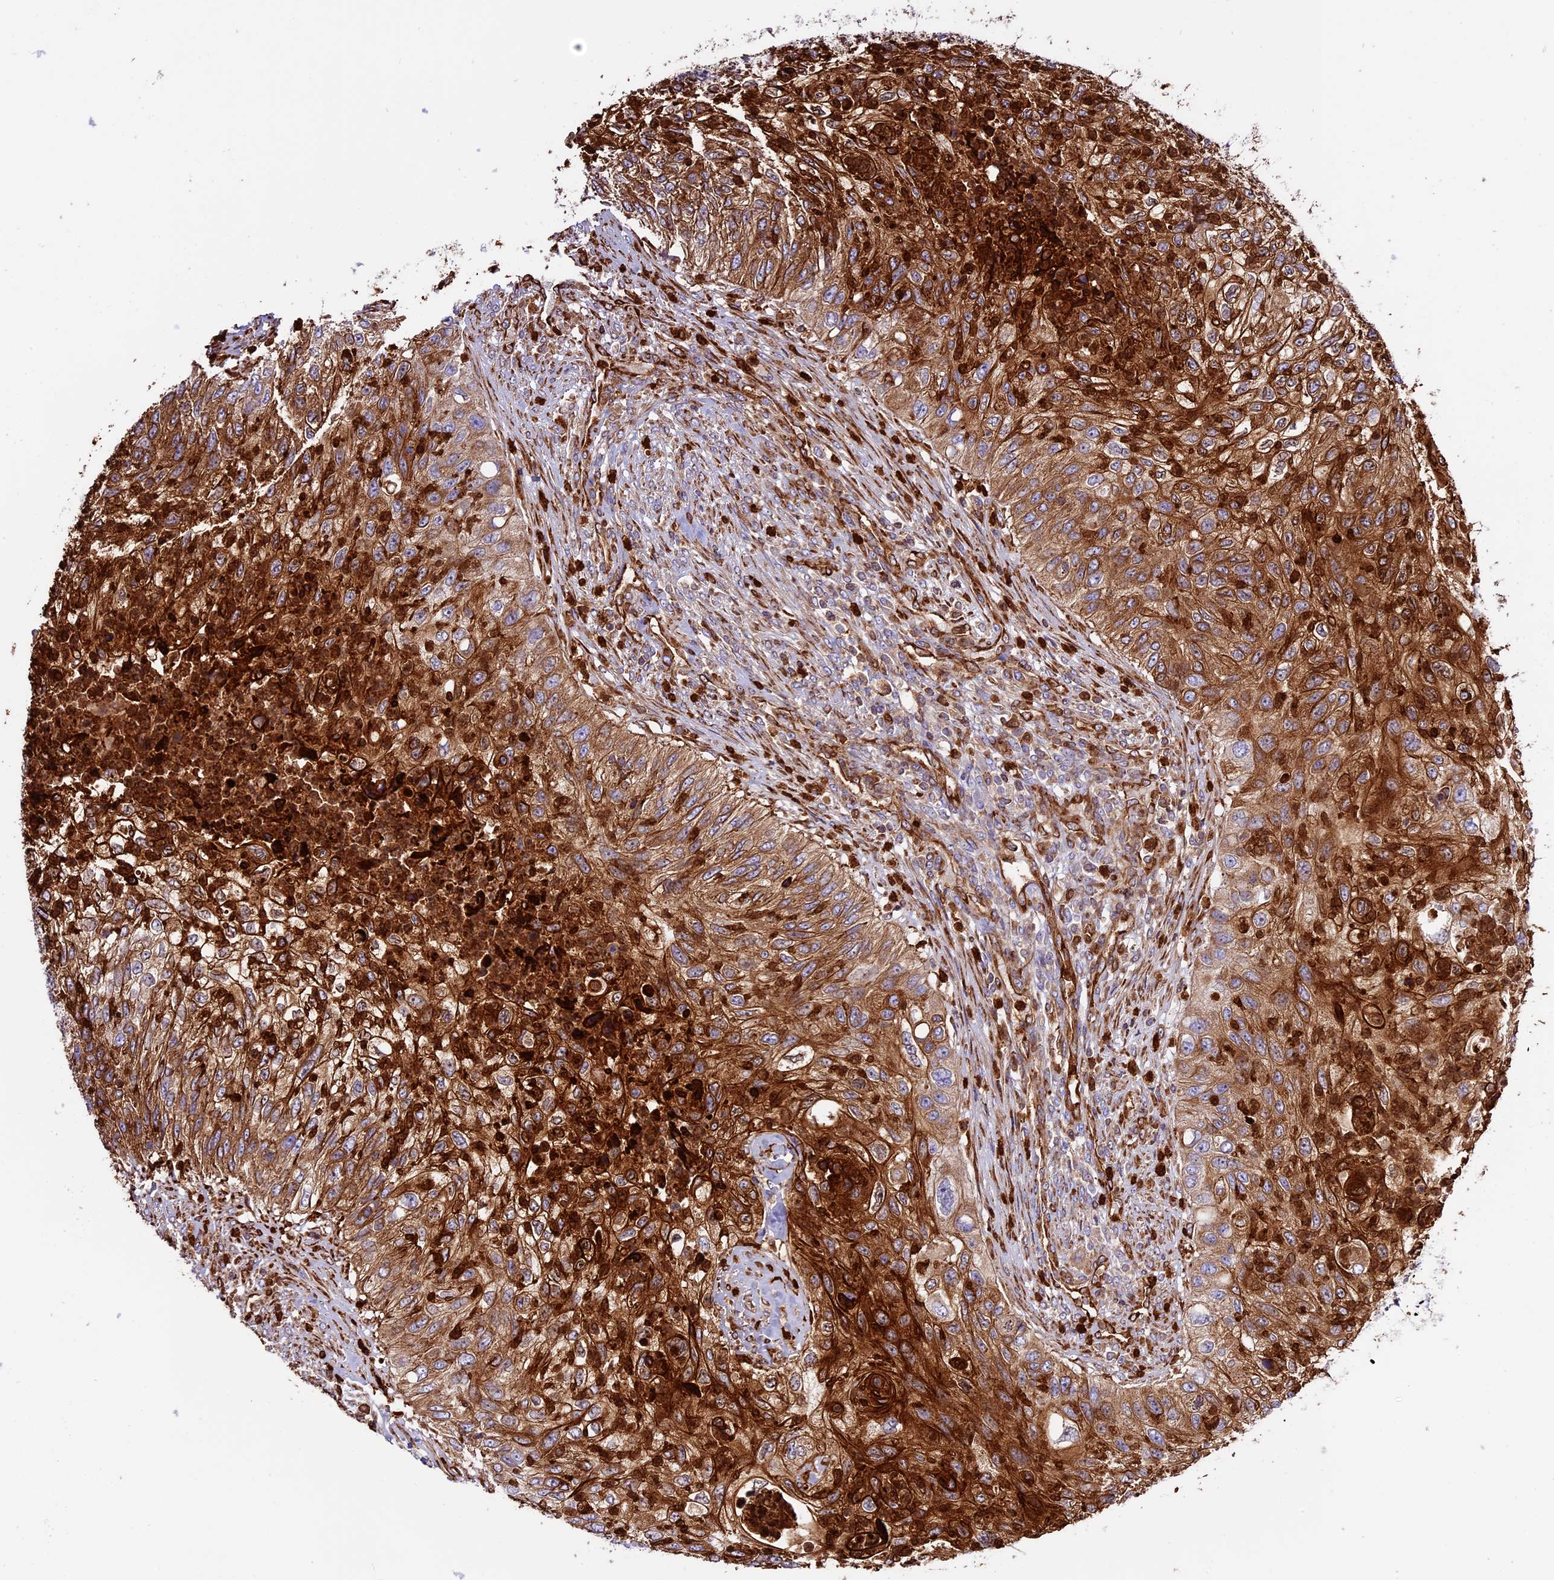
{"staining": {"intensity": "moderate", "quantity": ">75%", "location": "cytoplasmic/membranous"}, "tissue": "urothelial cancer", "cell_type": "Tumor cells", "image_type": "cancer", "snomed": [{"axis": "morphology", "description": "Urothelial carcinoma, High grade"}, {"axis": "topography", "description": "Urinary bladder"}], "caption": "A medium amount of moderate cytoplasmic/membranous expression is identified in about >75% of tumor cells in high-grade urothelial carcinoma tissue.", "gene": "CD99L2", "patient": {"sex": "female", "age": 60}}